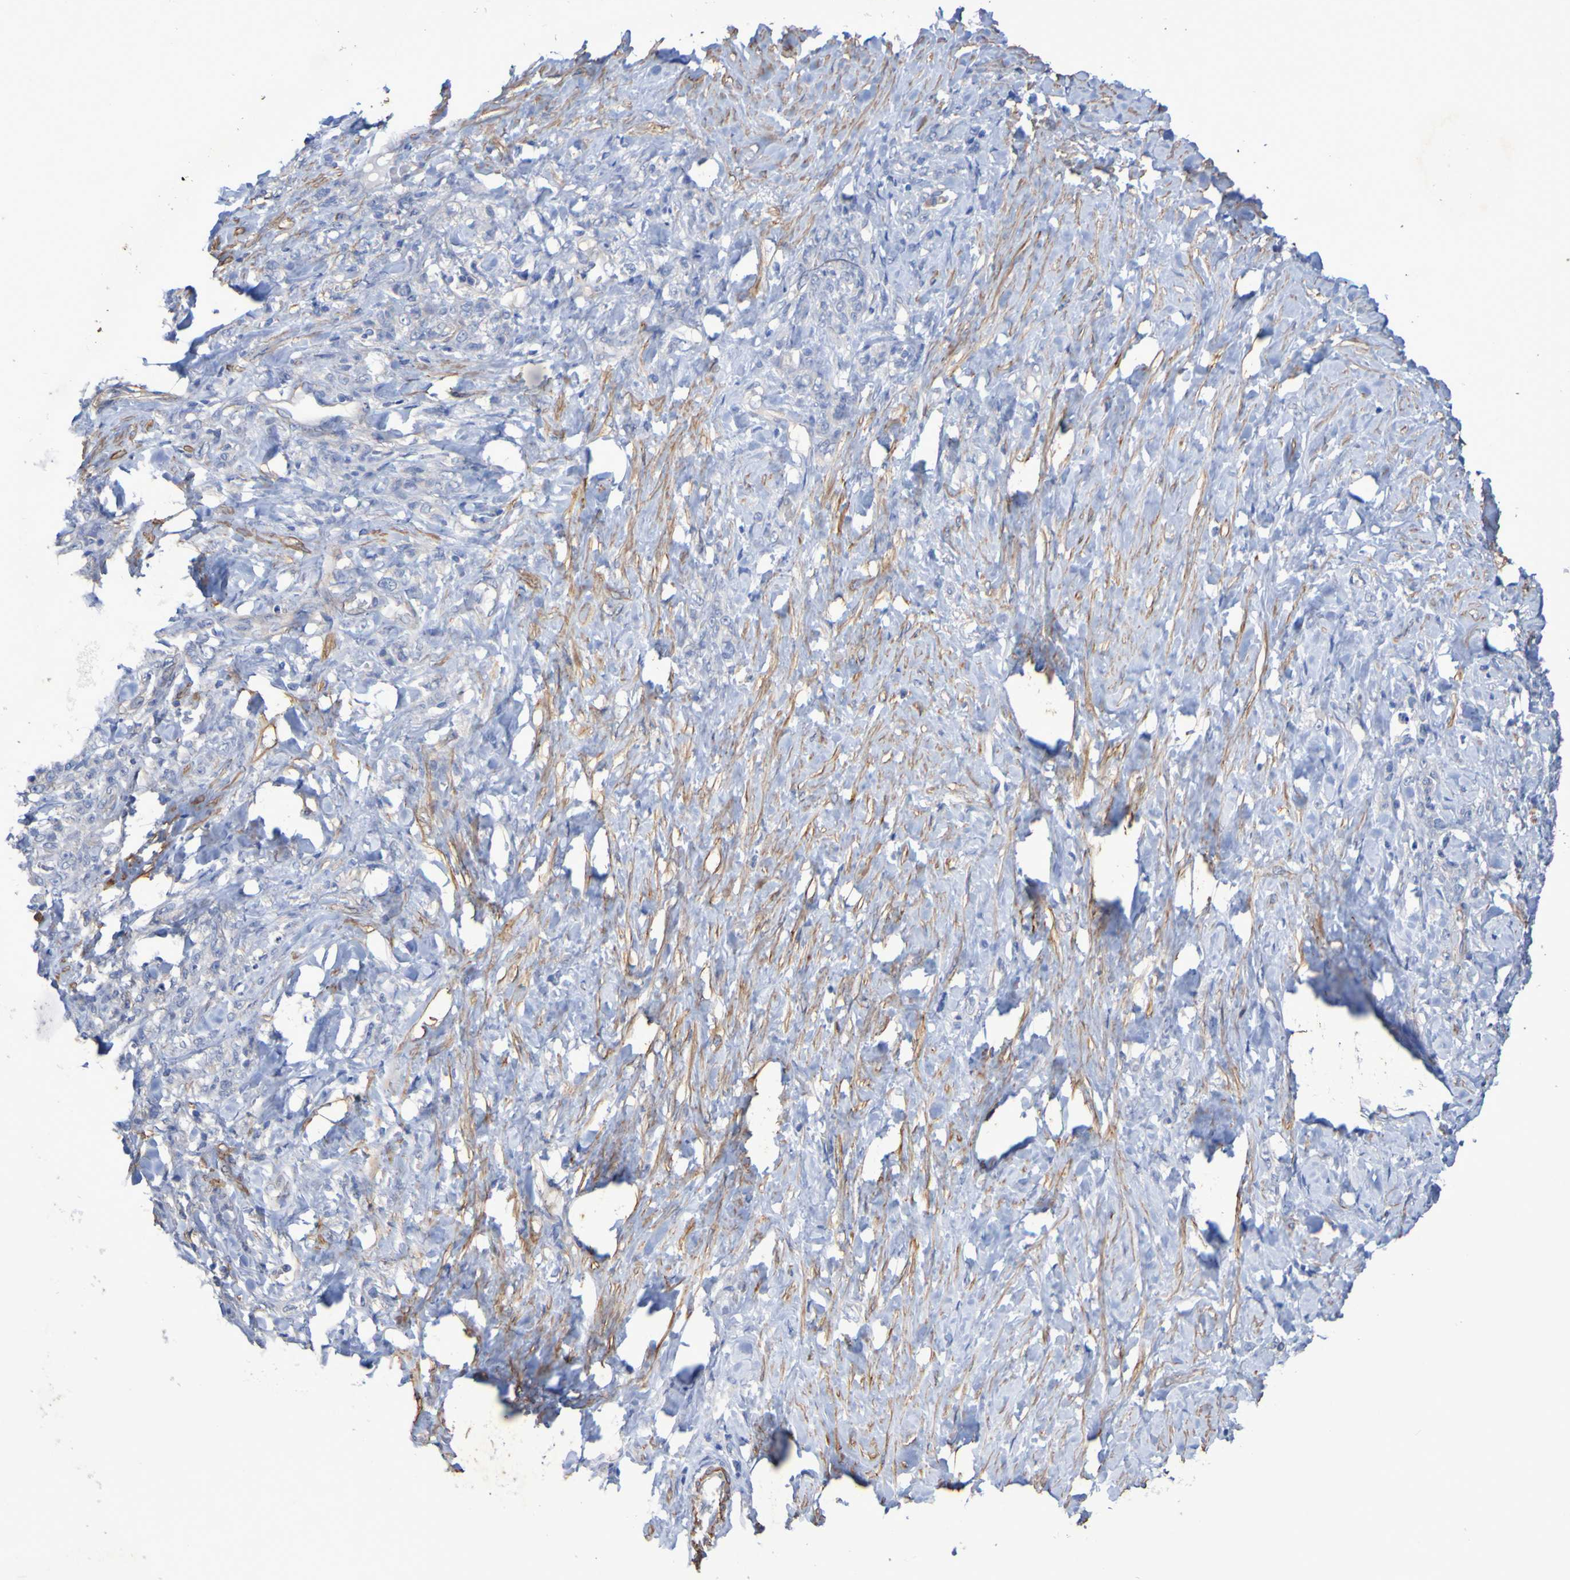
{"staining": {"intensity": "negative", "quantity": "none", "location": "none"}, "tissue": "stomach cancer", "cell_type": "Tumor cells", "image_type": "cancer", "snomed": [{"axis": "morphology", "description": "Adenocarcinoma, NOS"}, {"axis": "topography", "description": "Stomach"}], "caption": "There is no significant expression in tumor cells of stomach cancer (adenocarcinoma).", "gene": "SRPRB", "patient": {"sex": "male", "age": 82}}